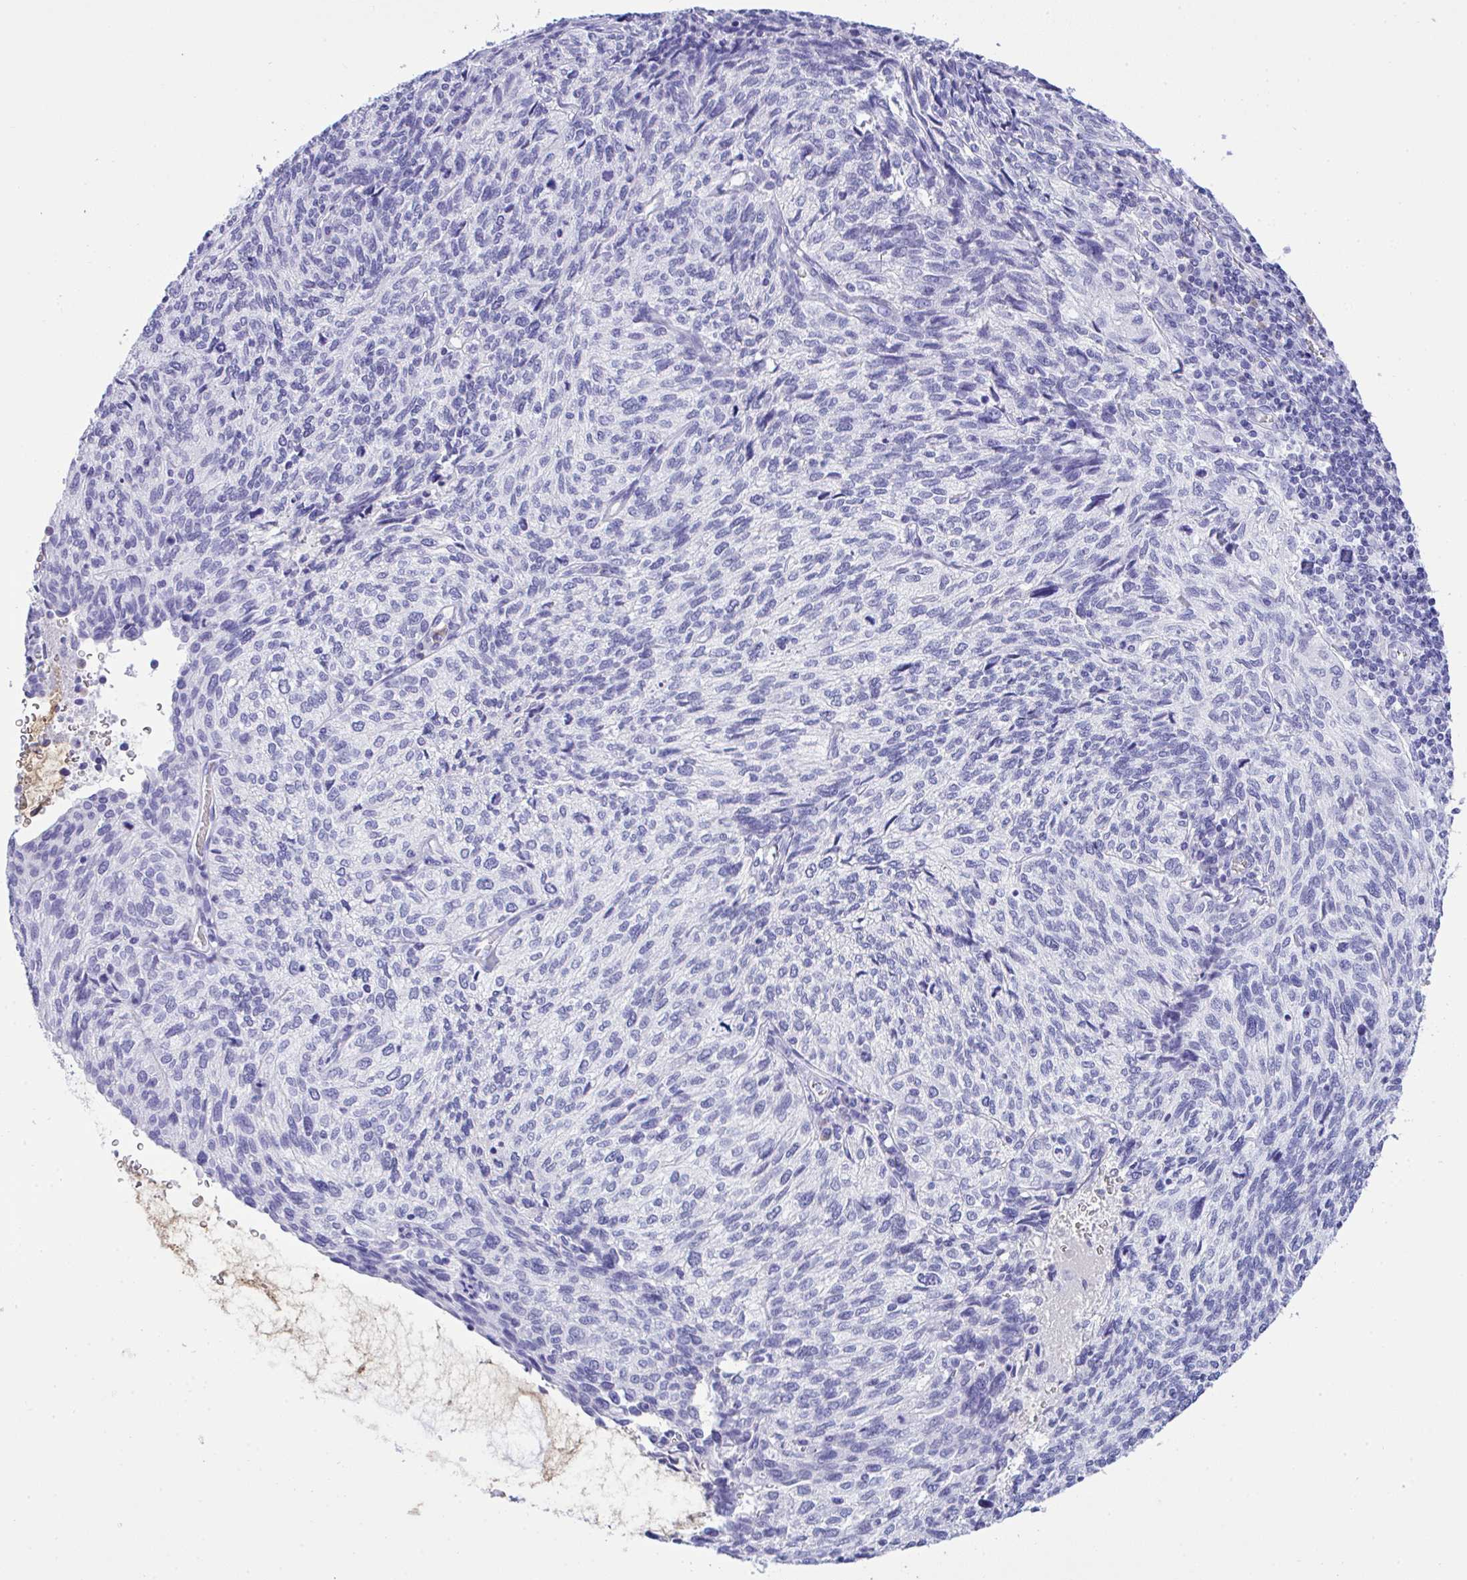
{"staining": {"intensity": "negative", "quantity": "none", "location": "none"}, "tissue": "cervical cancer", "cell_type": "Tumor cells", "image_type": "cancer", "snomed": [{"axis": "morphology", "description": "Squamous cell carcinoma, NOS"}, {"axis": "topography", "description": "Cervix"}], "caption": "Immunohistochemical staining of human cervical cancer (squamous cell carcinoma) exhibits no significant staining in tumor cells.", "gene": "AKR1D1", "patient": {"sex": "female", "age": 45}}